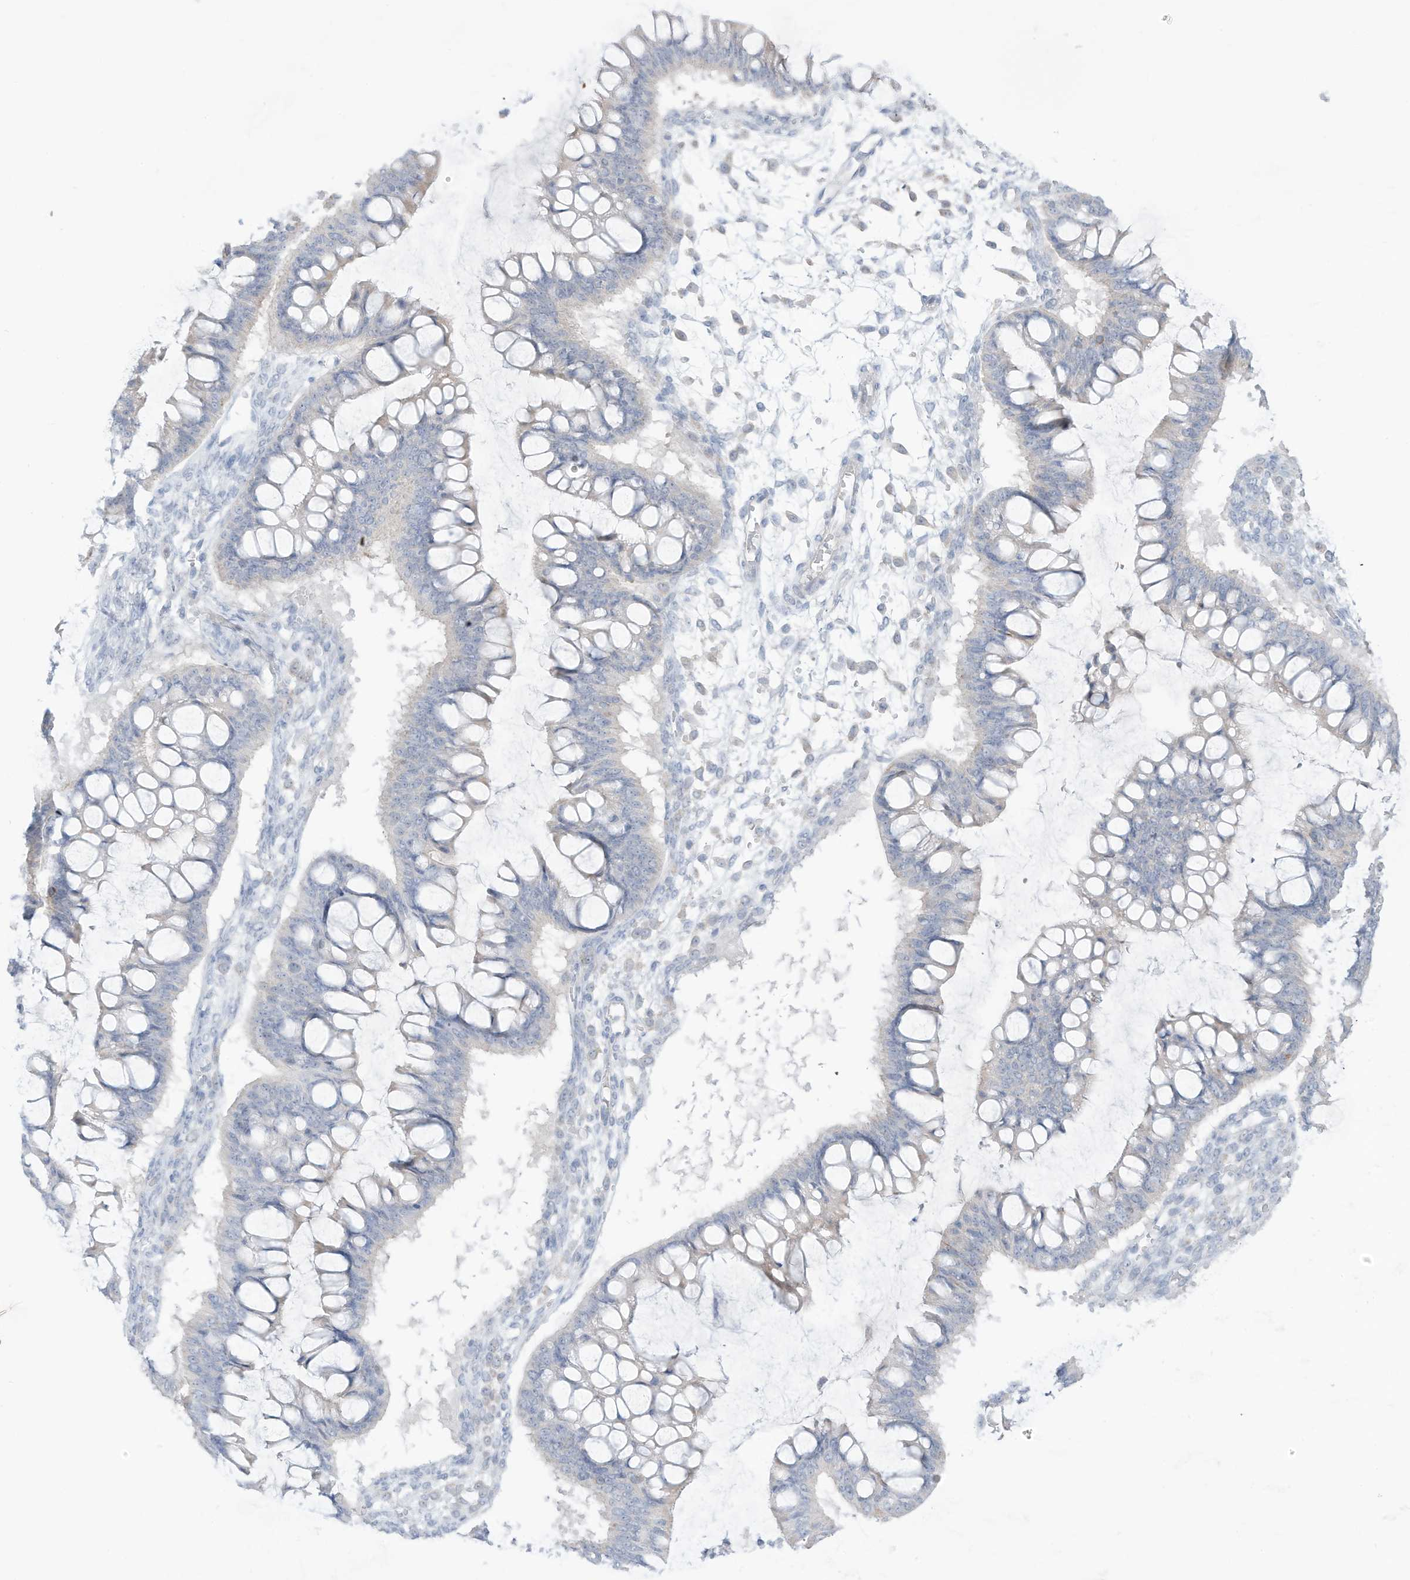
{"staining": {"intensity": "negative", "quantity": "none", "location": "none"}, "tissue": "ovarian cancer", "cell_type": "Tumor cells", "image_type": "cancer", "snomed": [{"axis": "morphology", "description": "Cystadenocarcinoma, mucinous, NOS"}, {"axis": "topography", "description": "Ovary"}], "caption": "A micrograph of human ovarian mucinous cystadenocarcinoma is negative for staining in tumor cells.", "gene": "OGT", "patient": {"sex": "female", "age": 73}}